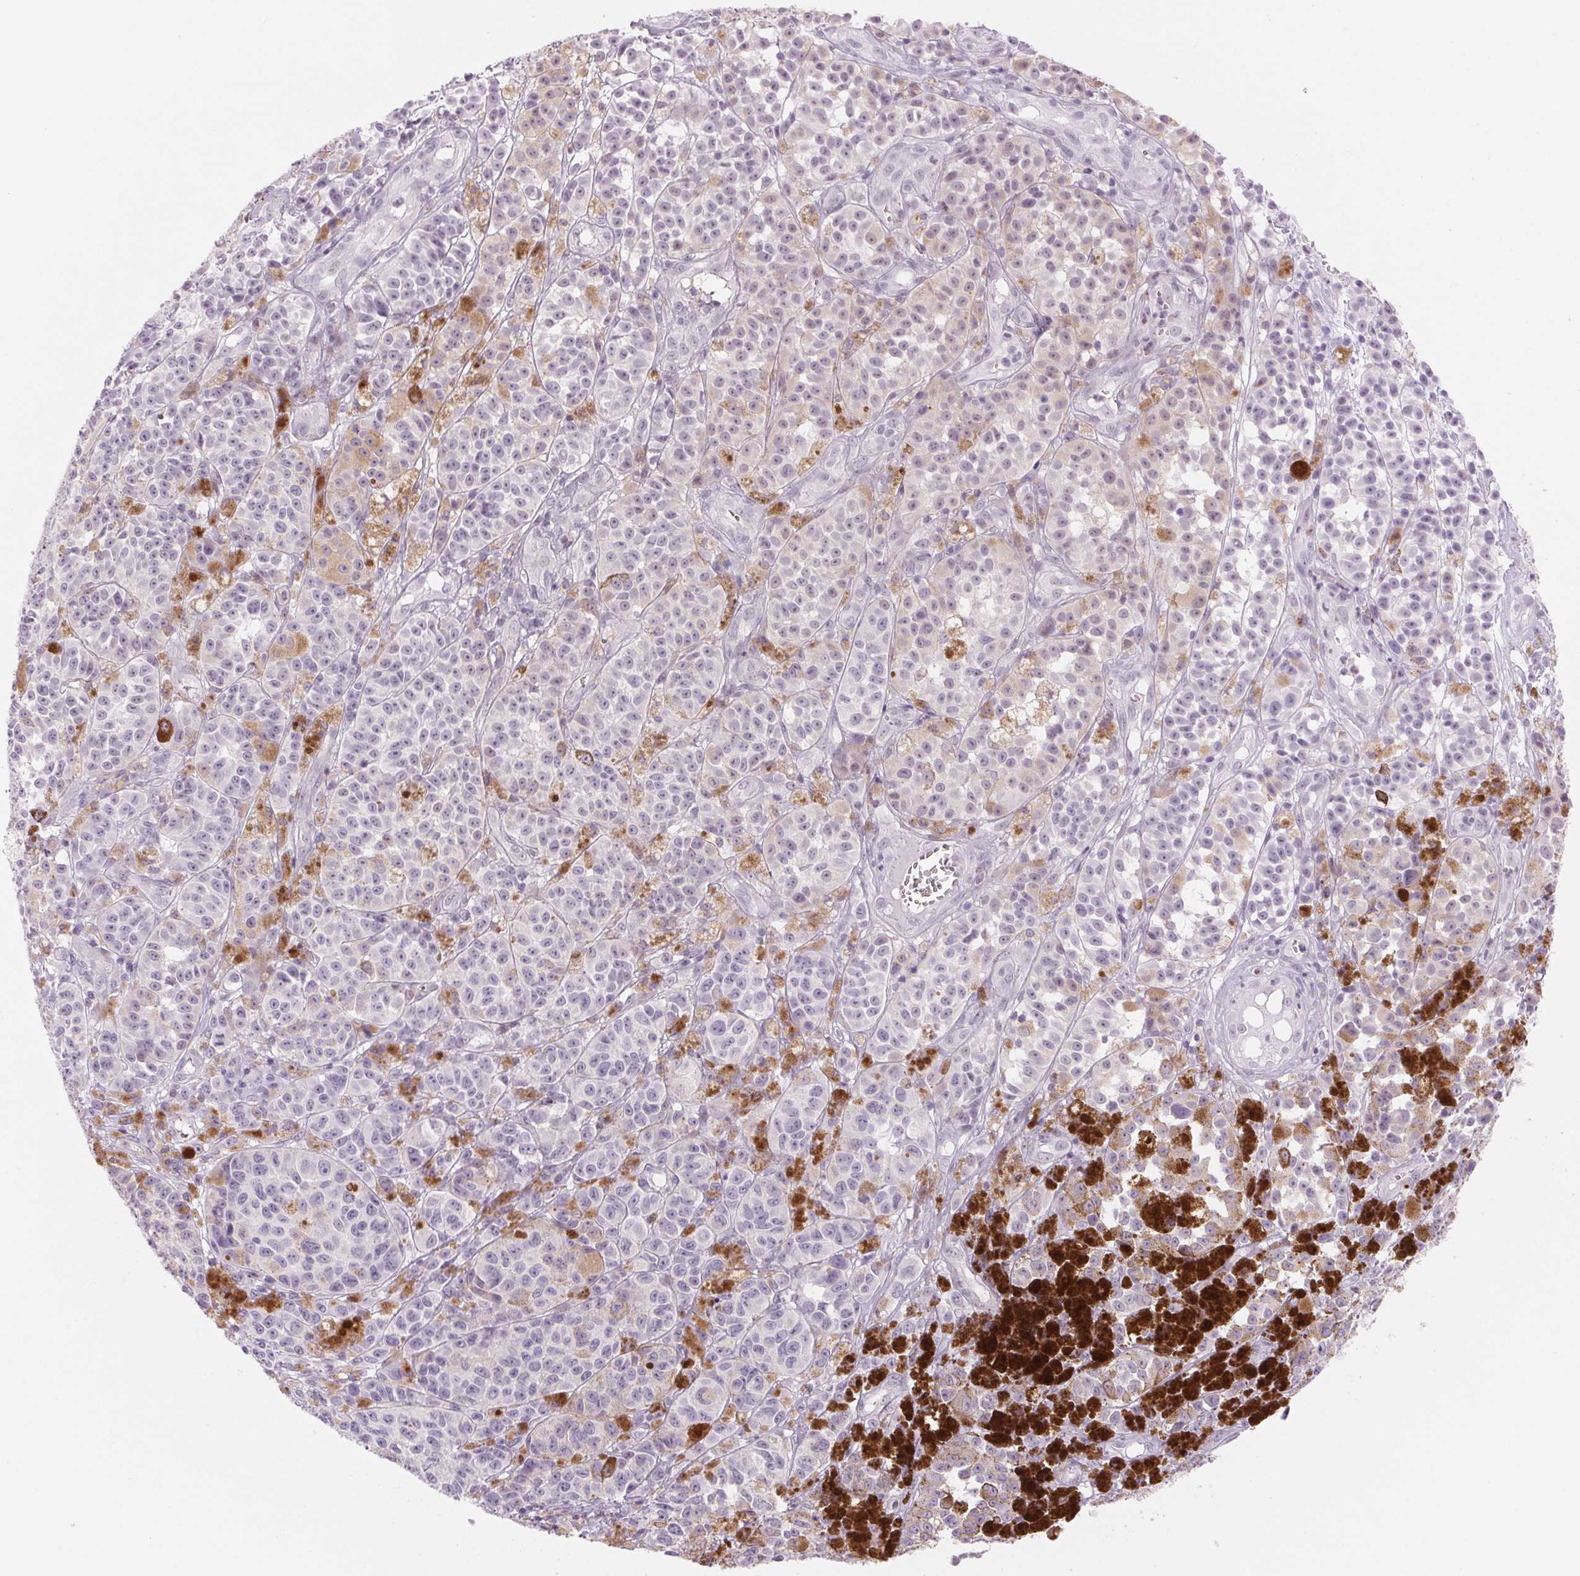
{"staining": {"intensity": "negative", "quantity": "none", "location": "none"}, "tissue": "melanoma", "cell_type": "Tumor cells", "image_type": "cancer", "snomed": [{"axis": "morphology", "description": "Malignant melanoma, NOS"}, {"axis": "topography", "description": "Skin"}], "caption": "The photomicrograph exhibits no significant staining in tumor cells of melanoma.", "gene": "SLC6A19", "patient": {"sex": "female", "age": 58}}